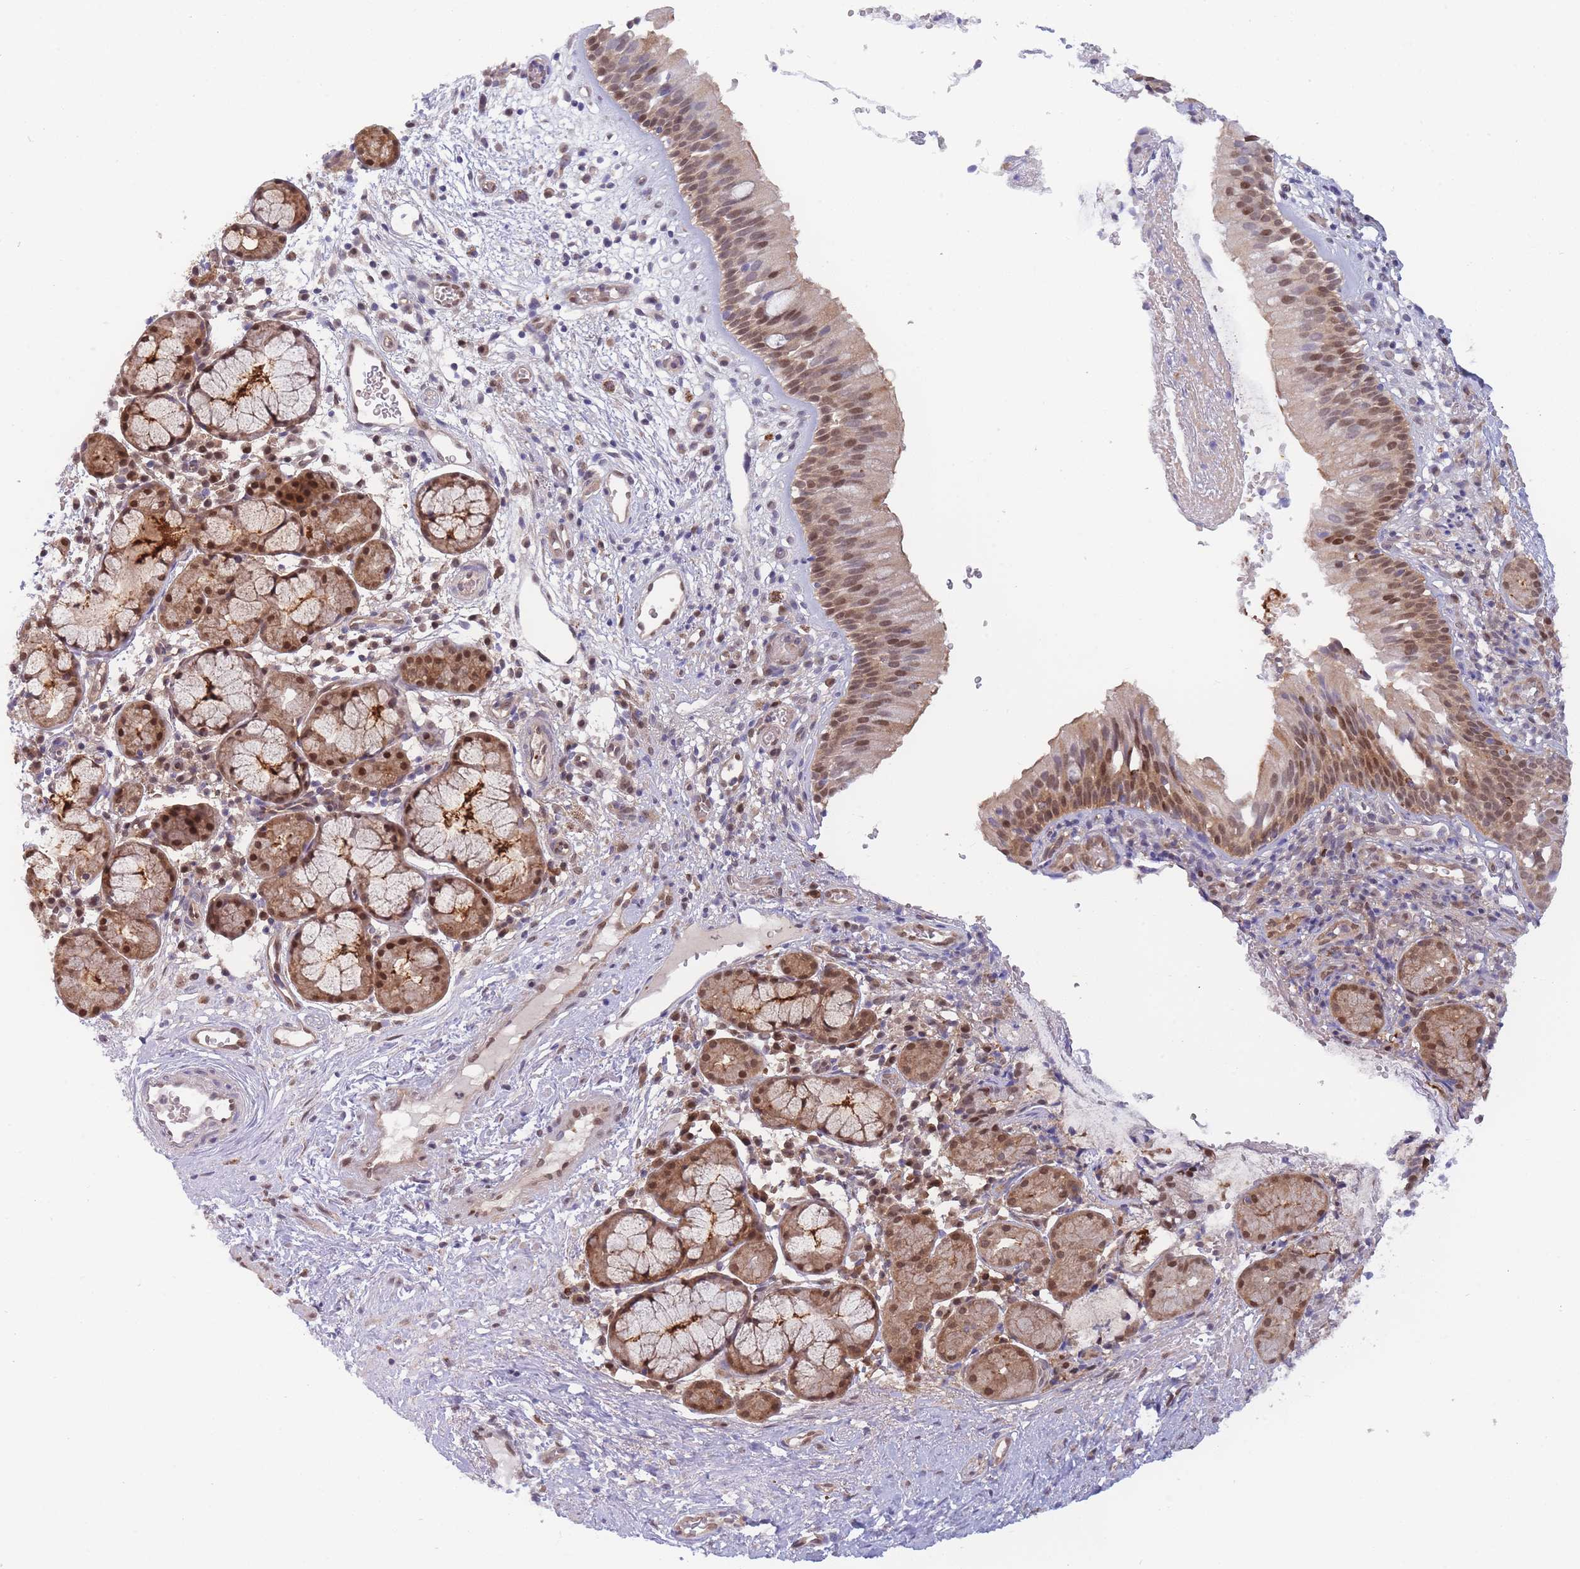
{"staining": {"intensity": "moderate", "quantity": ">75%", "location": "nuclear"}, "tissue": "nasopharynx", "cell_type": "Respiratory epithelial cells", "image_type": "normal", "snomed": [{"axis": "morphology", "description": "Normal tissue, NOS"}, {"axis": "topography", "description": "Nasopharynx"}], "caption": "Immunohistochemical staining of unremarkable nasopharynx exhibits >75% levels of moderate nuclear protein staining in about >75% of respiratory epithelial cells. The protein is shown in brown color, while the nuclei are stained blue.", "gene": "NSFL1C", "patient": {"sex": "male", "age": 65}}